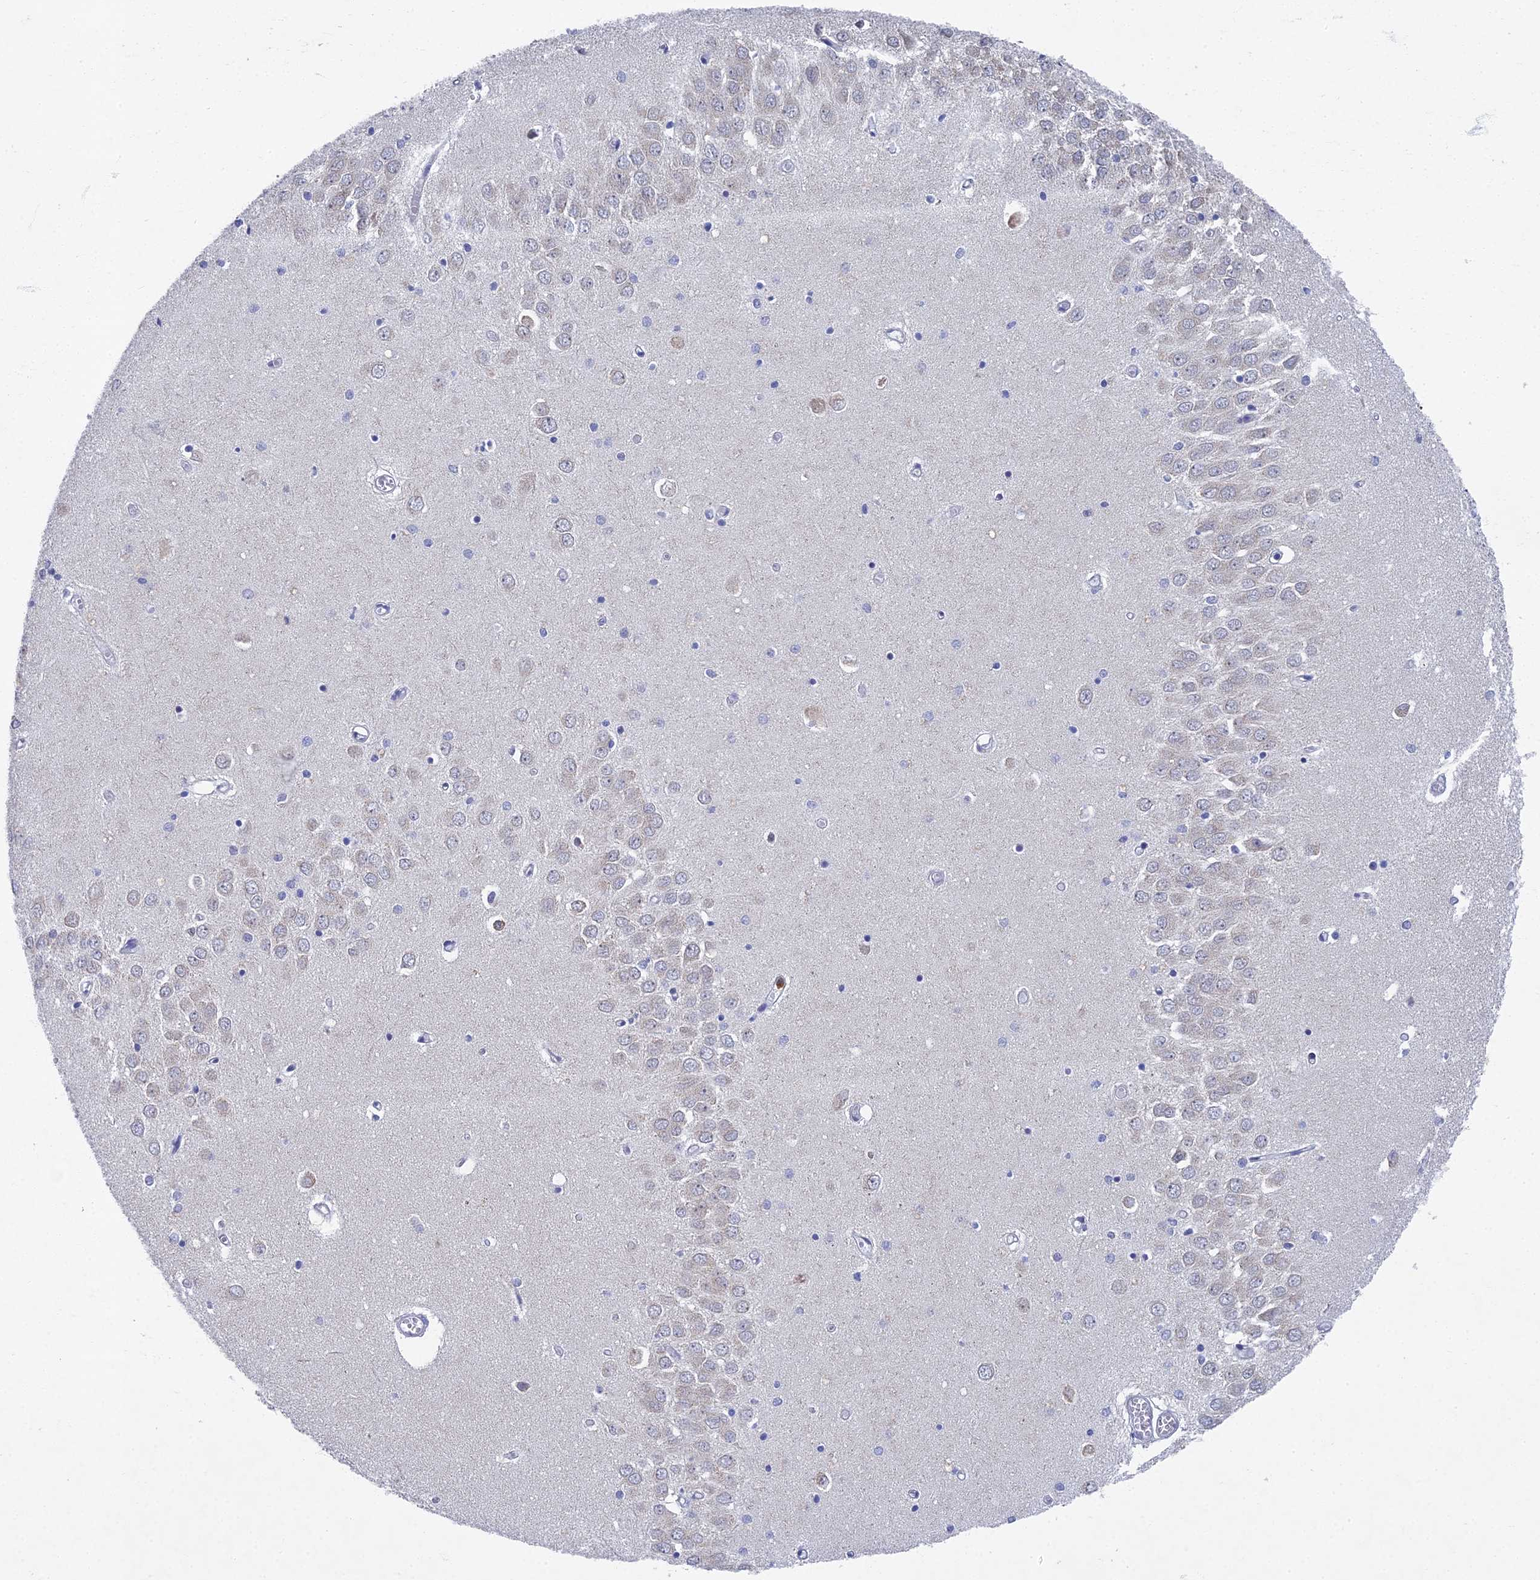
{"staining": {"intensity": "negative", "quantity": "none", "location": "none"}, "tissue": "hippocampus", "cell_type": "Glial cells", "image_type": "normal", "snomed": [{"axis": "morphology", "description": "Normal tissue, NOS"}, {"axis": "topography", "description": "Hippocampus"}], "caption": "This is a histopathology image of IHC staining of normal hippocampus, which shows no expression in glial cells. Brightfield microscopy of IHC stained with DAB (brown) and hematoxylin (blue), captured at high magnification.", "gene": "SPIN4", "patient": {"sex": "male", "age": 70}}